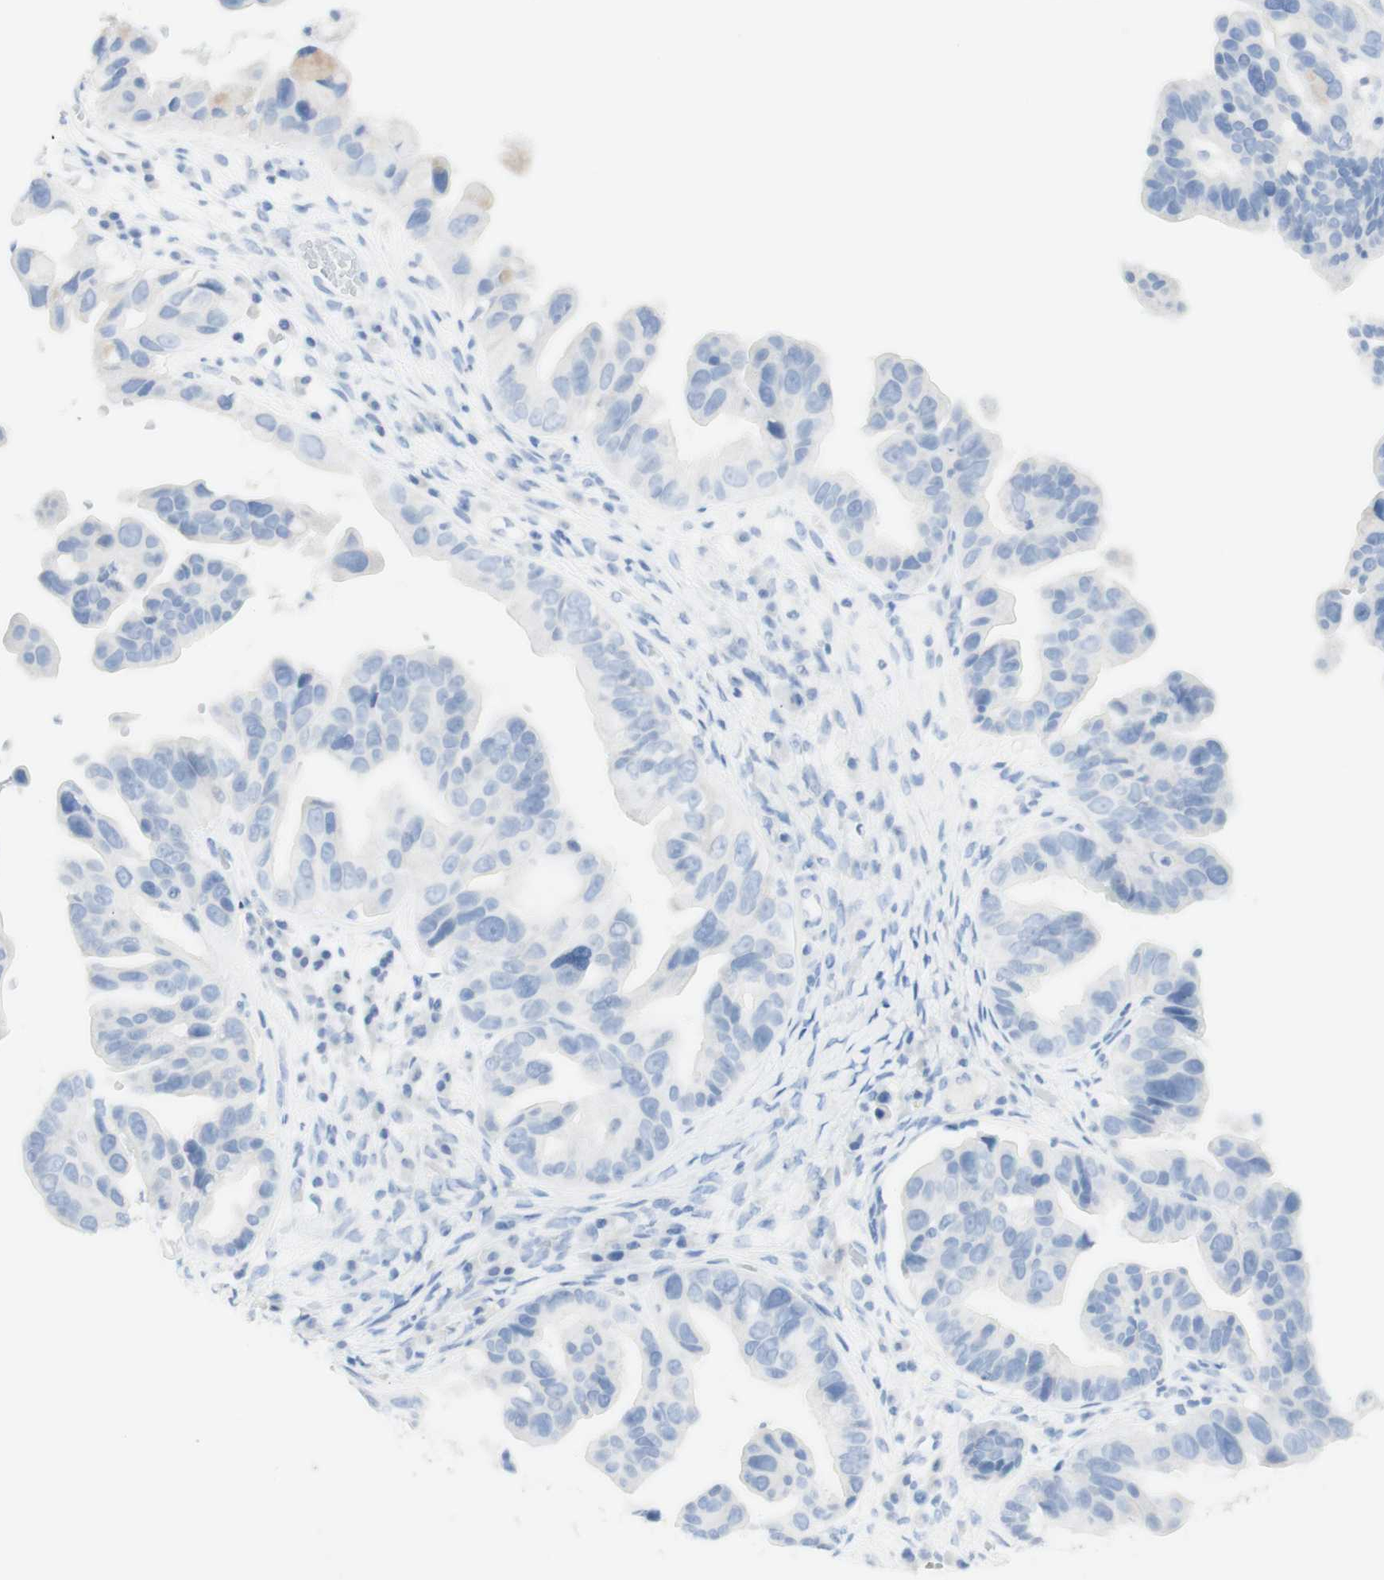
{"staining": {"intensity": "negative", "quantity": "none", "location": "none"}, "tissue": "ovarian cancer", "cell_type": "Tumor cells", "image_type": "cancer", "snomed": [{"axis": "morphology", "description": "Cystadenocarcinoma, serous, NOS"}, {"axis": "topography", "description": "Ovary"}], "caption": "An immunohistochemistry histopathology image of ovarian serous cystadenocarcinoma is shown. There is no staining in tumor cells of ovarian serous cystadenocarcinoma.", "gene": "TPO", "patient": {"sex": "female", "age": 56}}